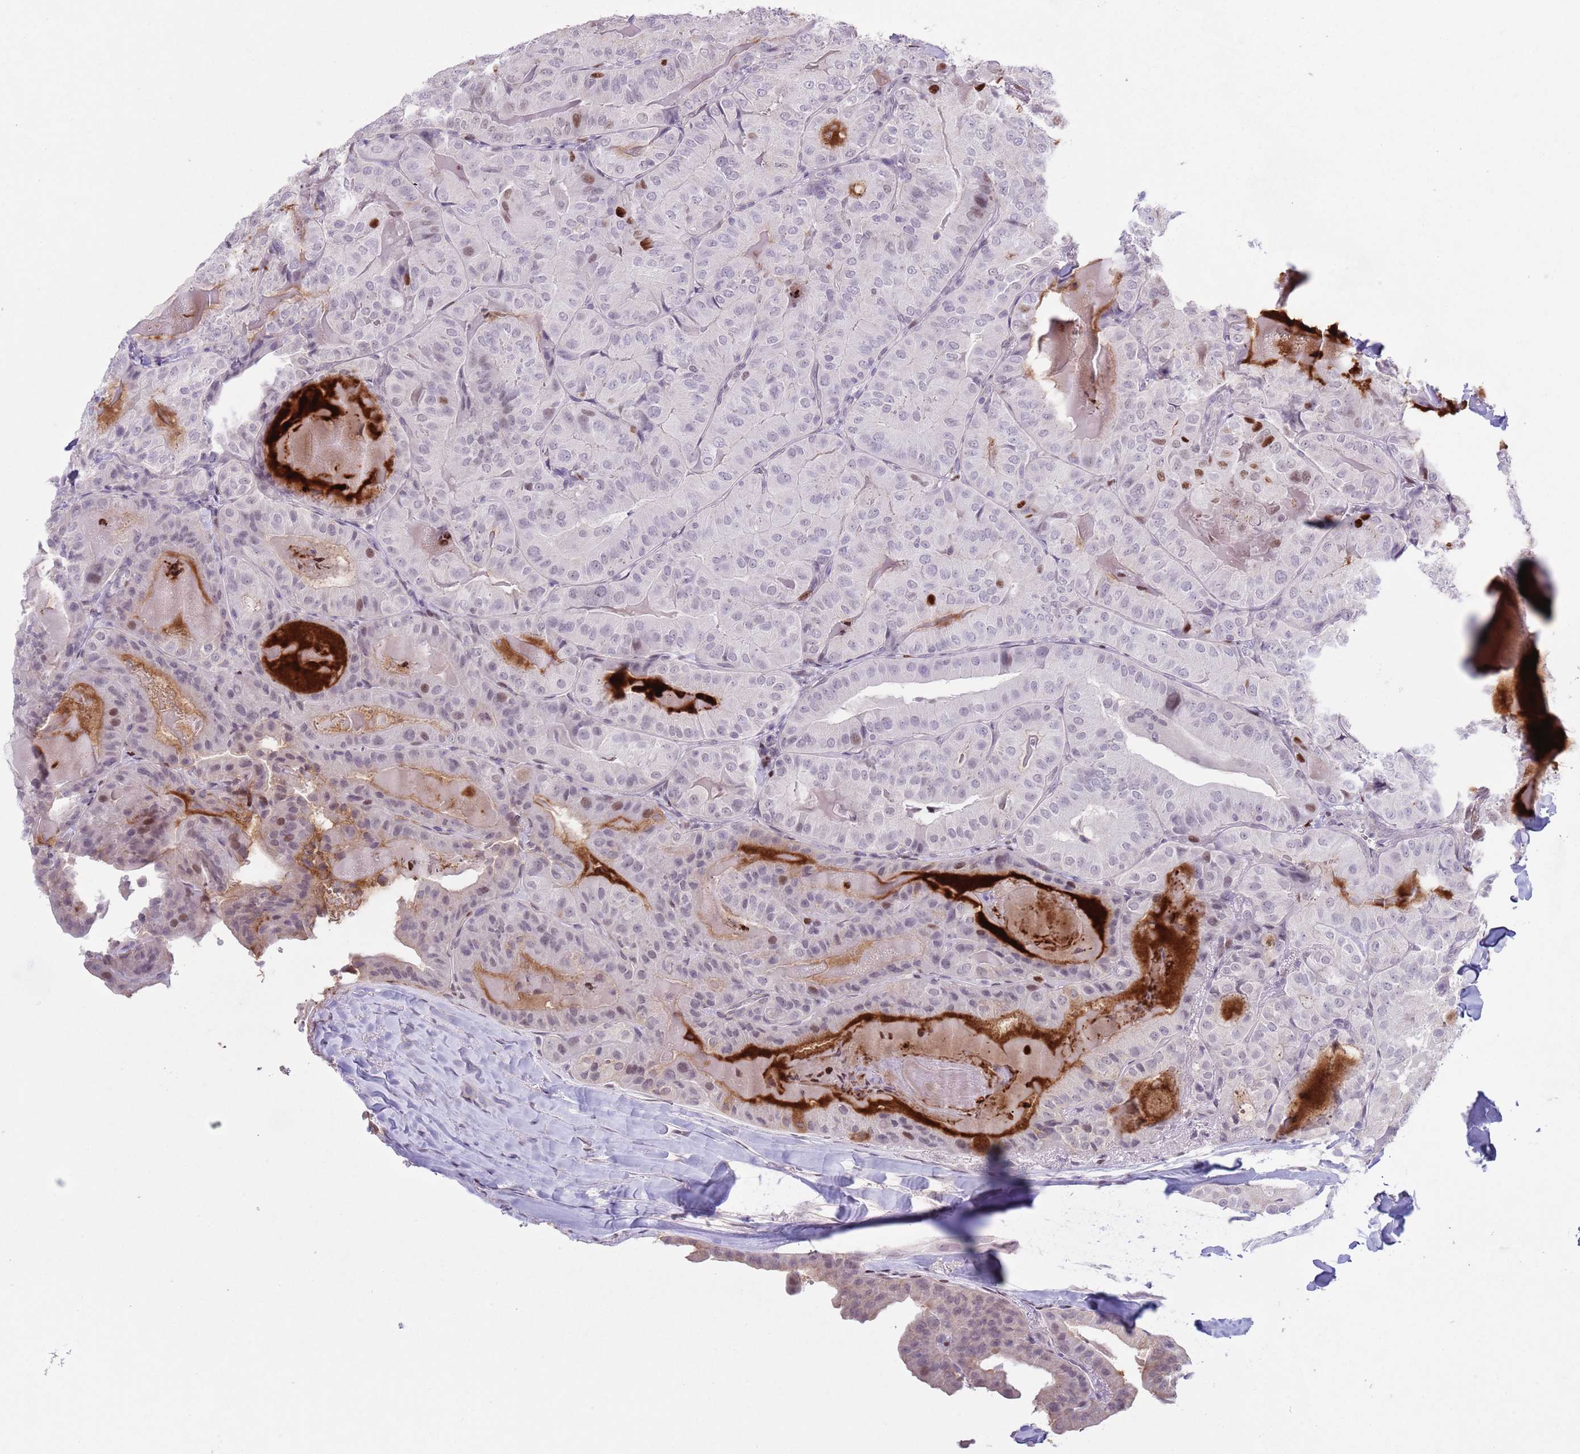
{"staining": {"intensity": "moderate", "quantity": "<25%", "location": "nuclear"}, "tissue": "thyroid cancer", "cell_type": "Tumor cells", "image_type": "cancer", "snomed": [{"axis": "morphology", "description": "Papillary adenocarcinoma, NOS"}, {"axis": "topography", "description": "Thyroid gland"}], "caption": "Human thyroid cancer stained with a brown dye reveals moderate nuclear positive expression in about <25% of tumor cells.", "gene": "MFSD10", "patient": {"sex": "female", "age": 68}}